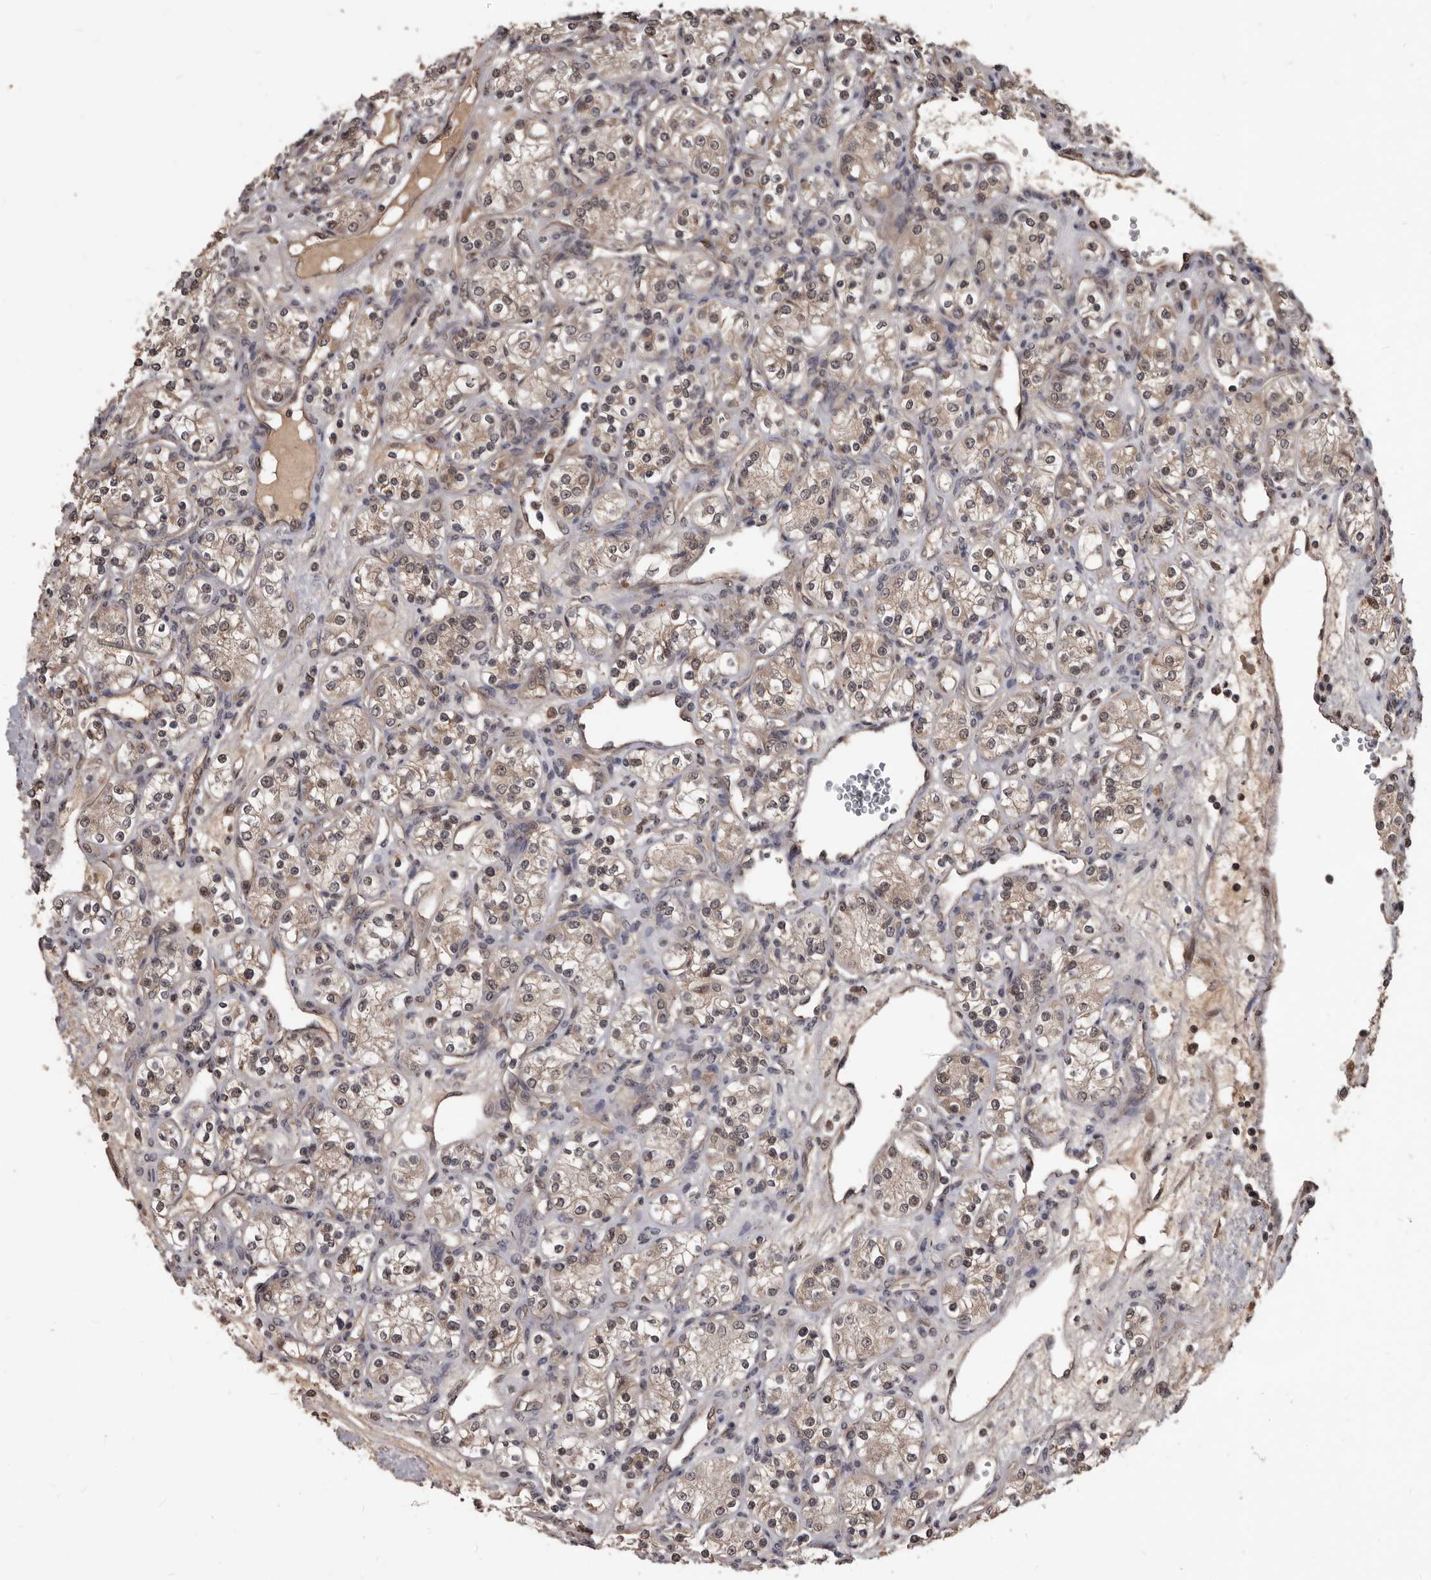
{"staining": {"intensity": "weak", "quantity": "25%-75%", "location": "nuclear"}, "tissue": "renal cancer", "cell_type": "Tumor cells", "image_type": "cancer", "snomed": [{"axis": "morphology", "description": "Adenocarcinoma, NOS"}, {"axis": "topography", "description": "Kidney"}], "caption": "A brown stain labels weak nuclear staining of a protein in renal cancer tumor cells. Using DAB (3,3'-diaminobenzidine) (brown) and hematoxylin (blue) stains, captured at high magnification using brightfield microscopy.", "gene": "AHR", "patient": {"sex": "male", "age": 77}}